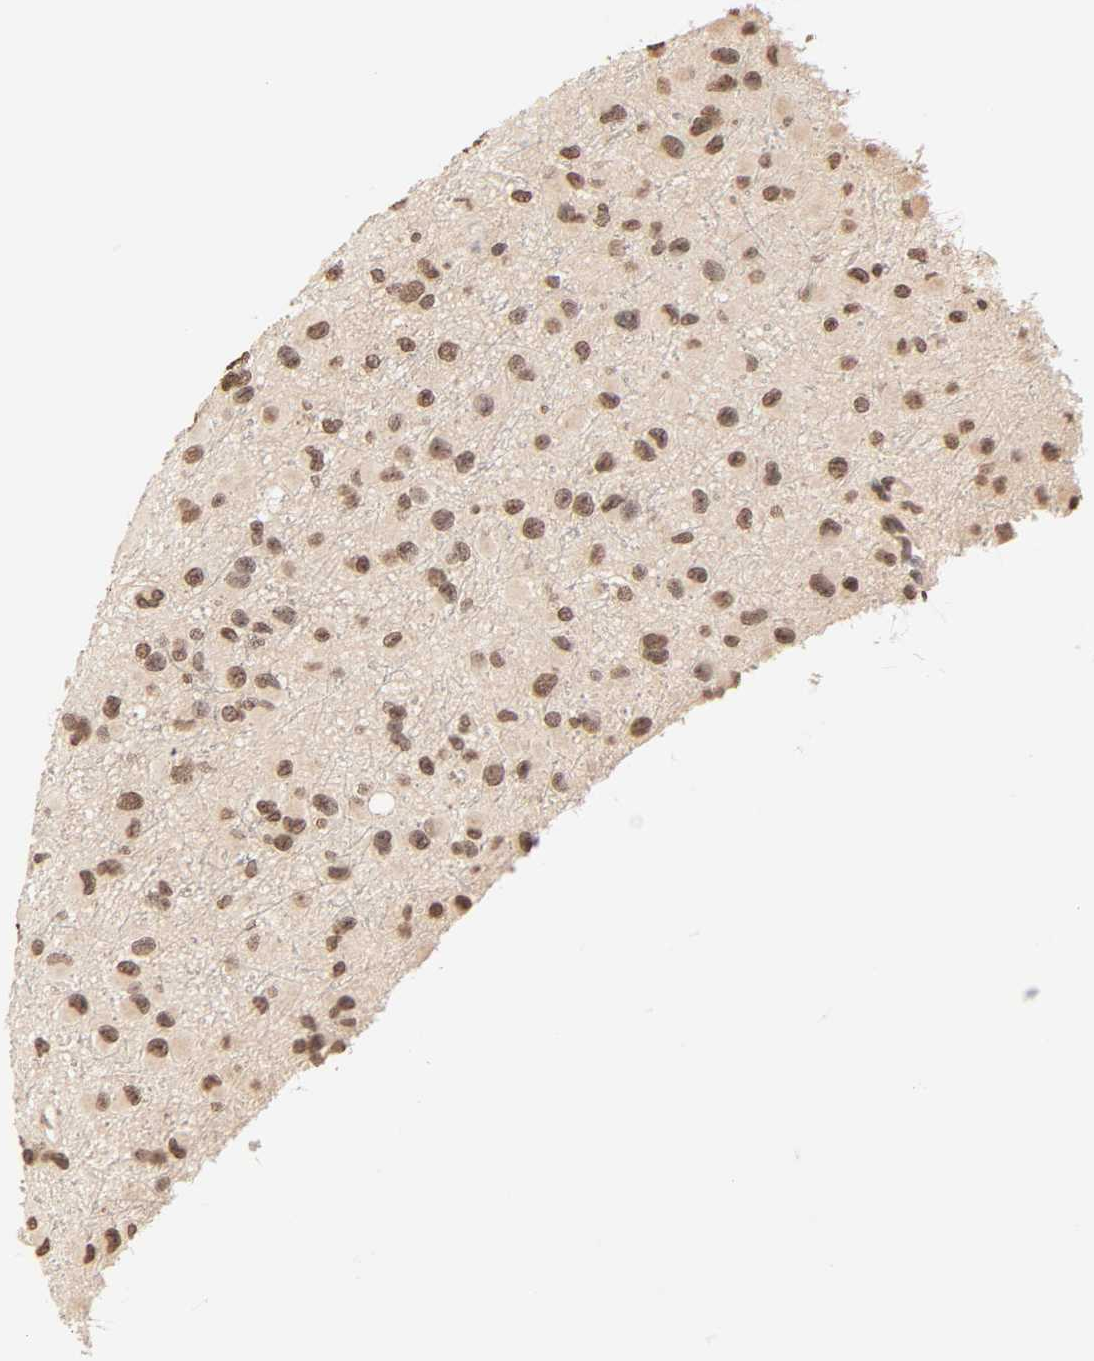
{"staining": {"intensity": "strong", "quantity": ">75%", "location": "nuclear"}, "tissue": "glioma", "cell_type": "Tumor cells", "image_type": "cancer", "snomed": [{"axis": "morphology", "description": "Glioma, malignant, Low grade"}, {"axis": "topography", "description": "Brain"}], "caption": "Human low-grade glioma (malignant) stained with a brown dye reveals strong nuclear positive positivity in about >75% of tumor cells.", "gene": "TBL1X", "patient": {"sex": "male", "age": 42}}